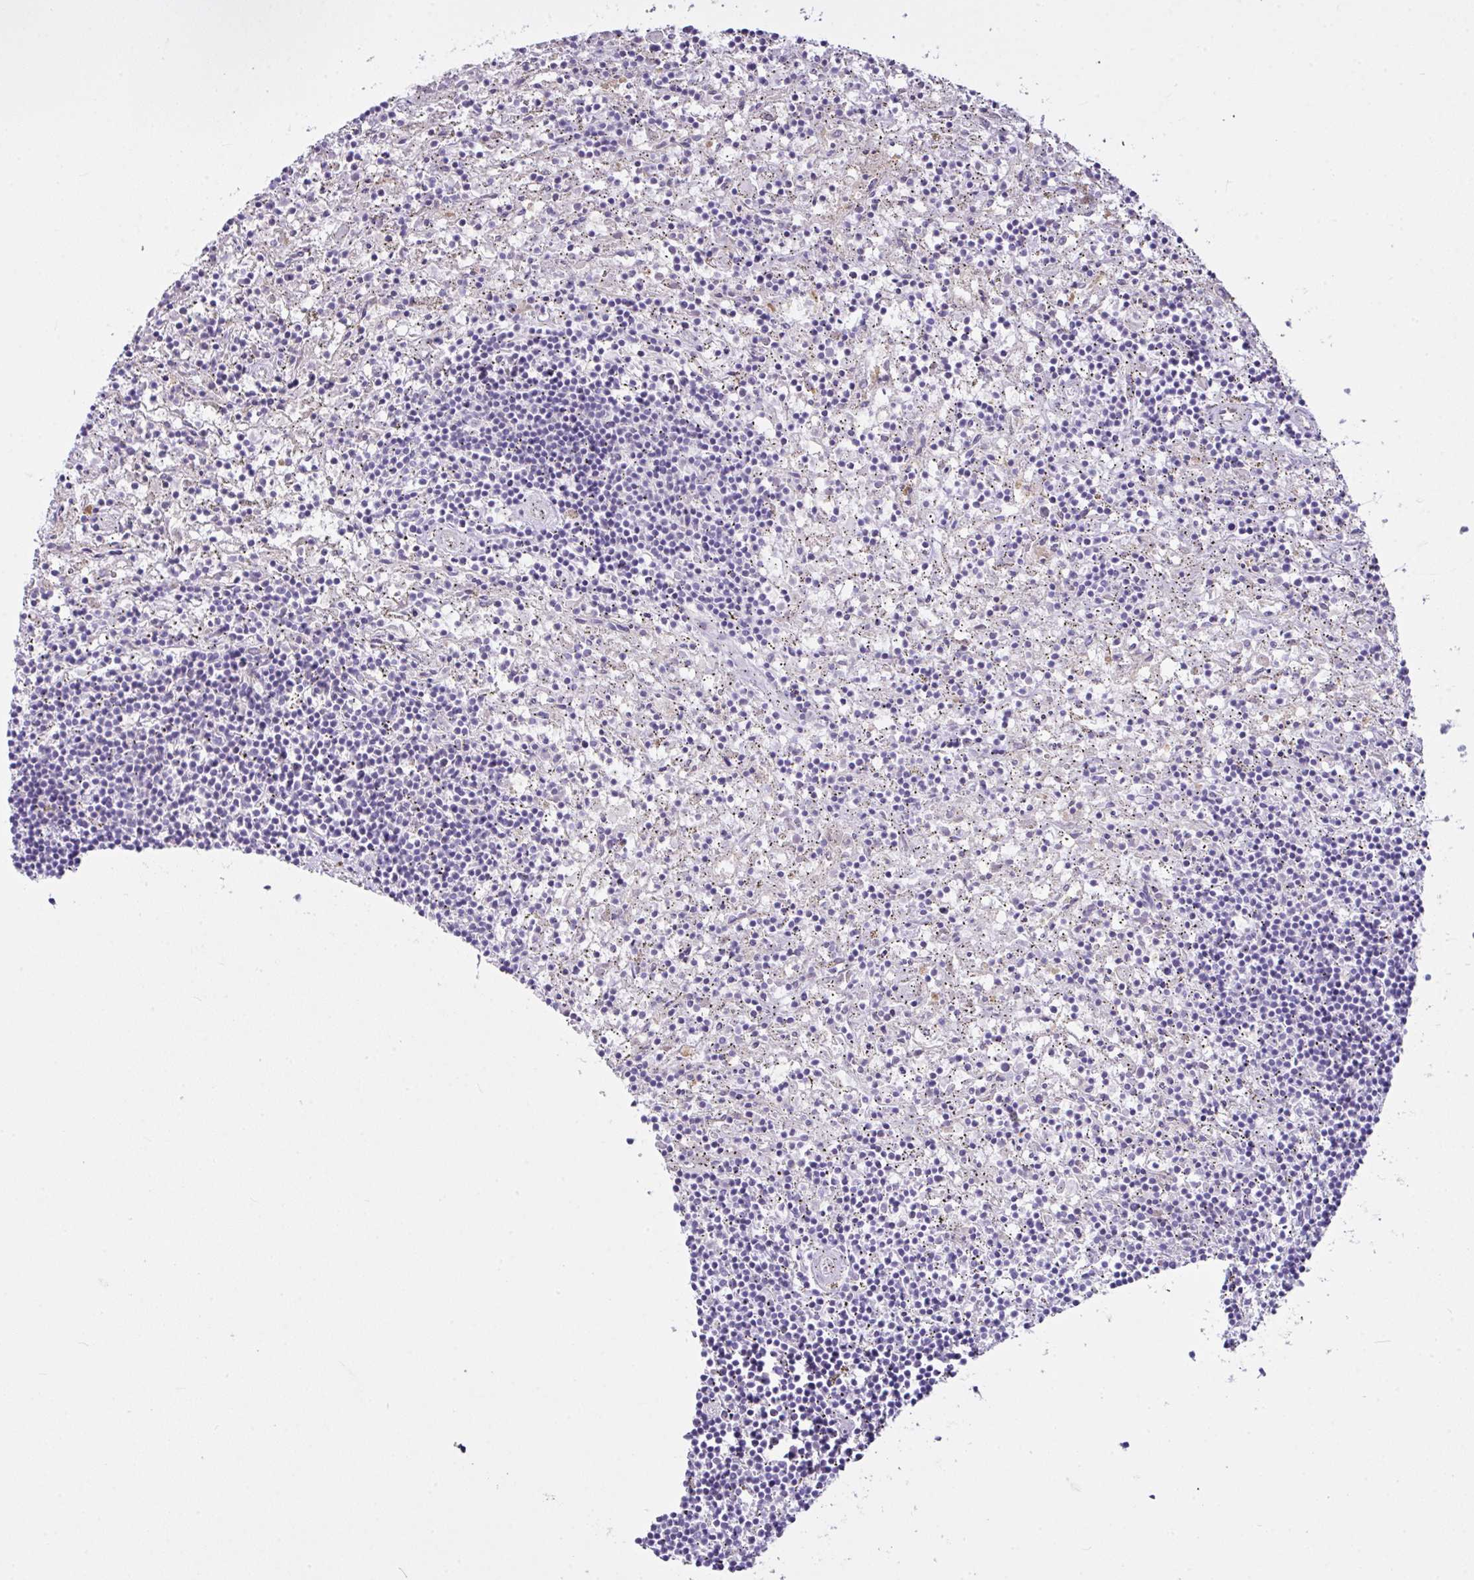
{"staining": {"intensity": "negative", "quantity": "none", "location": "none"}, "tissue": "lymphoma", "cell_type": "Tumor cells", "image_type": "cancer", "snomed": [{"axis": "morphology", "description": "Malignant lymphoma, non-Hodgkin's type, Low grade"}, {"axis": "topography", "description": "Spleen"}], "caption": "The histopathology image reveals no staining of tumor cells in low-grade malignant lymphoma, non-Hodgkin's type. (DAB IHC with hematoxylin counter stain).", "gene": "D2HGDH", "patient": {"sex": "male", "age": 76}}